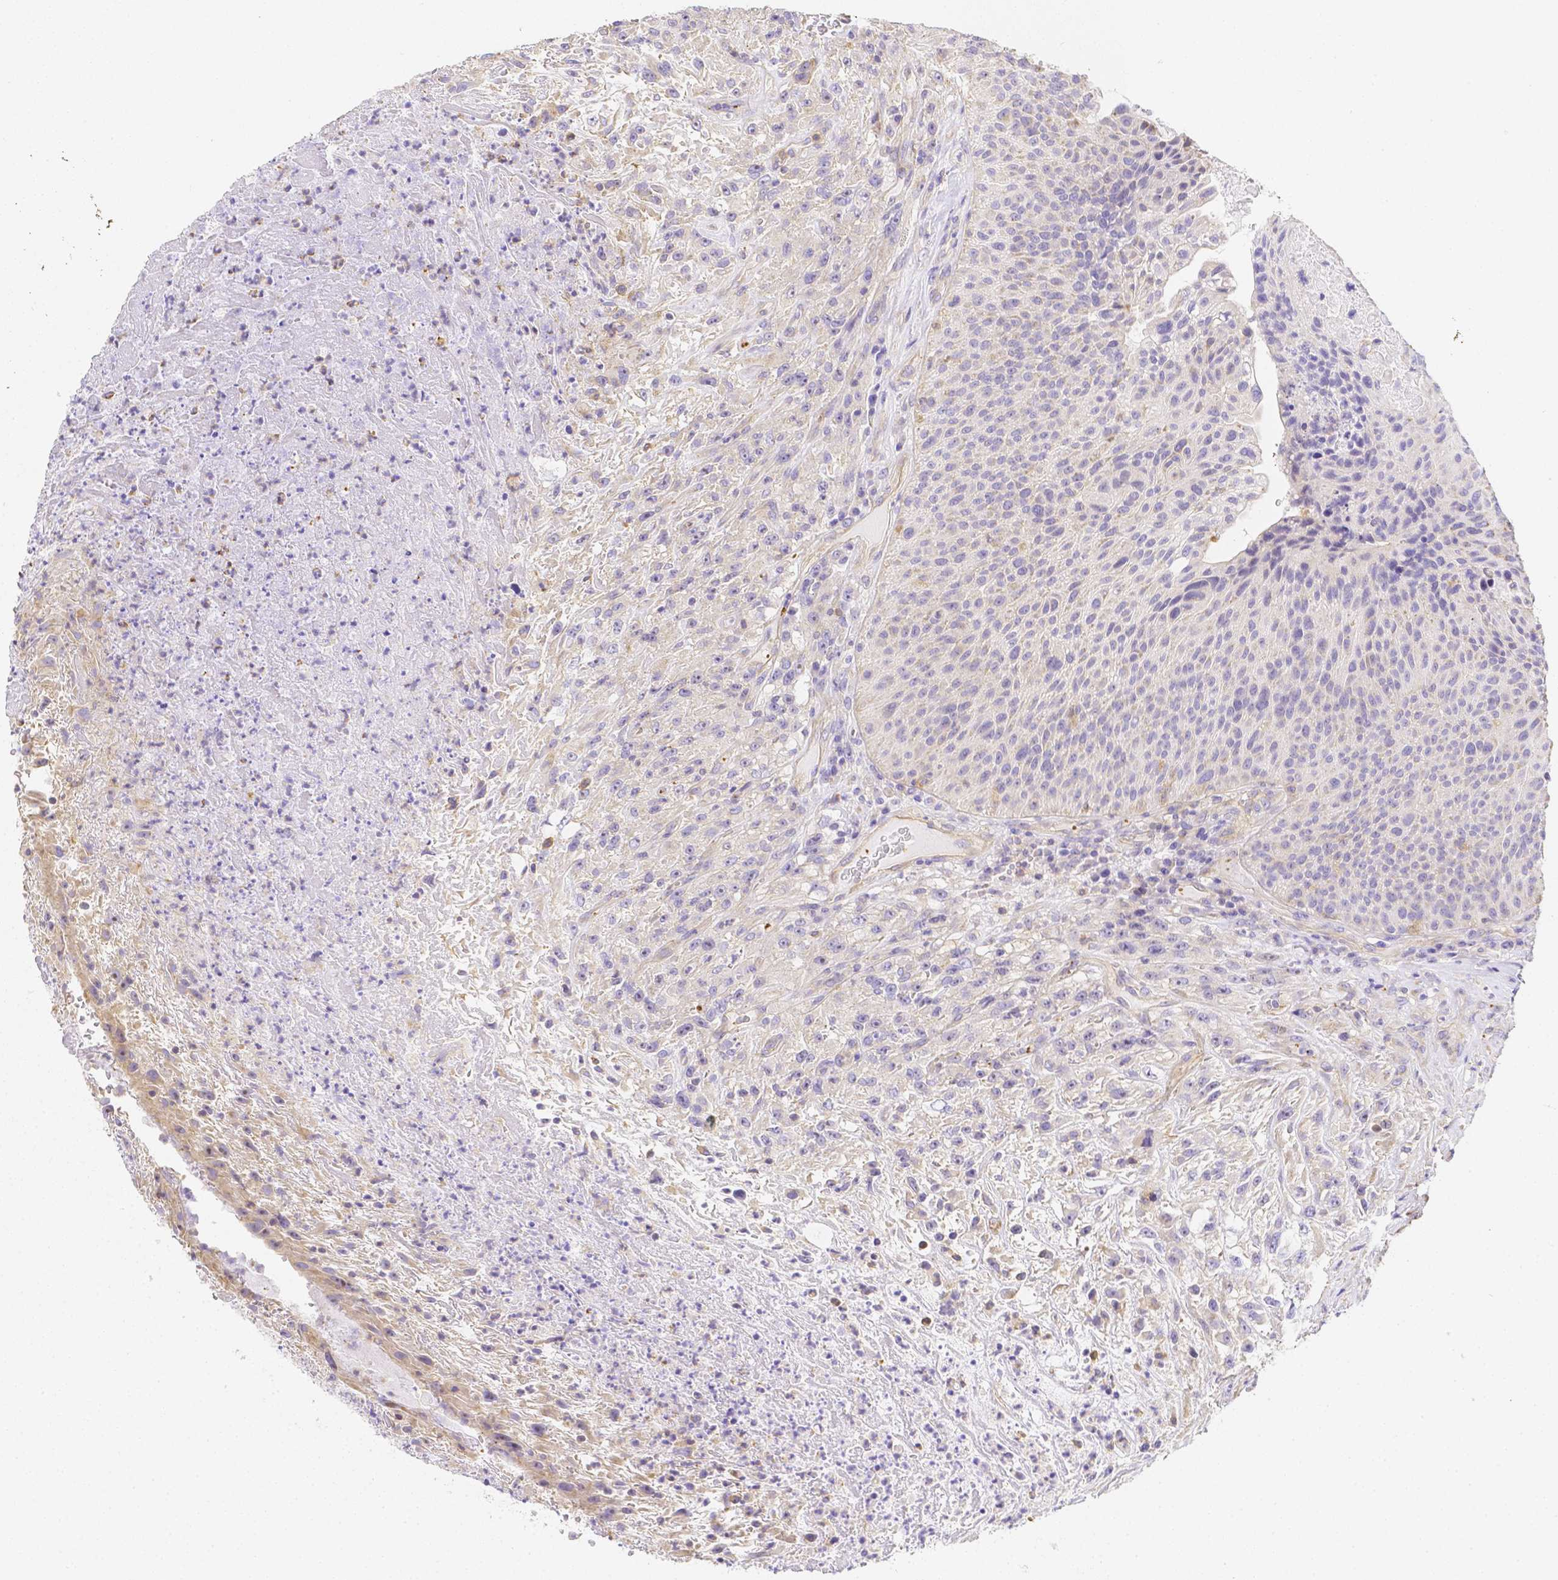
{"staining": {"intensity": "negative", "quantity": "none", "location": "none"}, "tissue": "urothelial cancer", "cell_type": "Tumor cells", "image_type": "cancer", "snomed": [{"axis": "morphology", "description": "Urothelial carcinoma, High grade"}, {"axis": "topography", "description": "Urinary bladder"}], "caption": "Histopathology image shows no significant protein expression in tumor cells of urothelial cancer.", "gene": "ASAH2", "patient": {"sex": "male", "age": 66}}